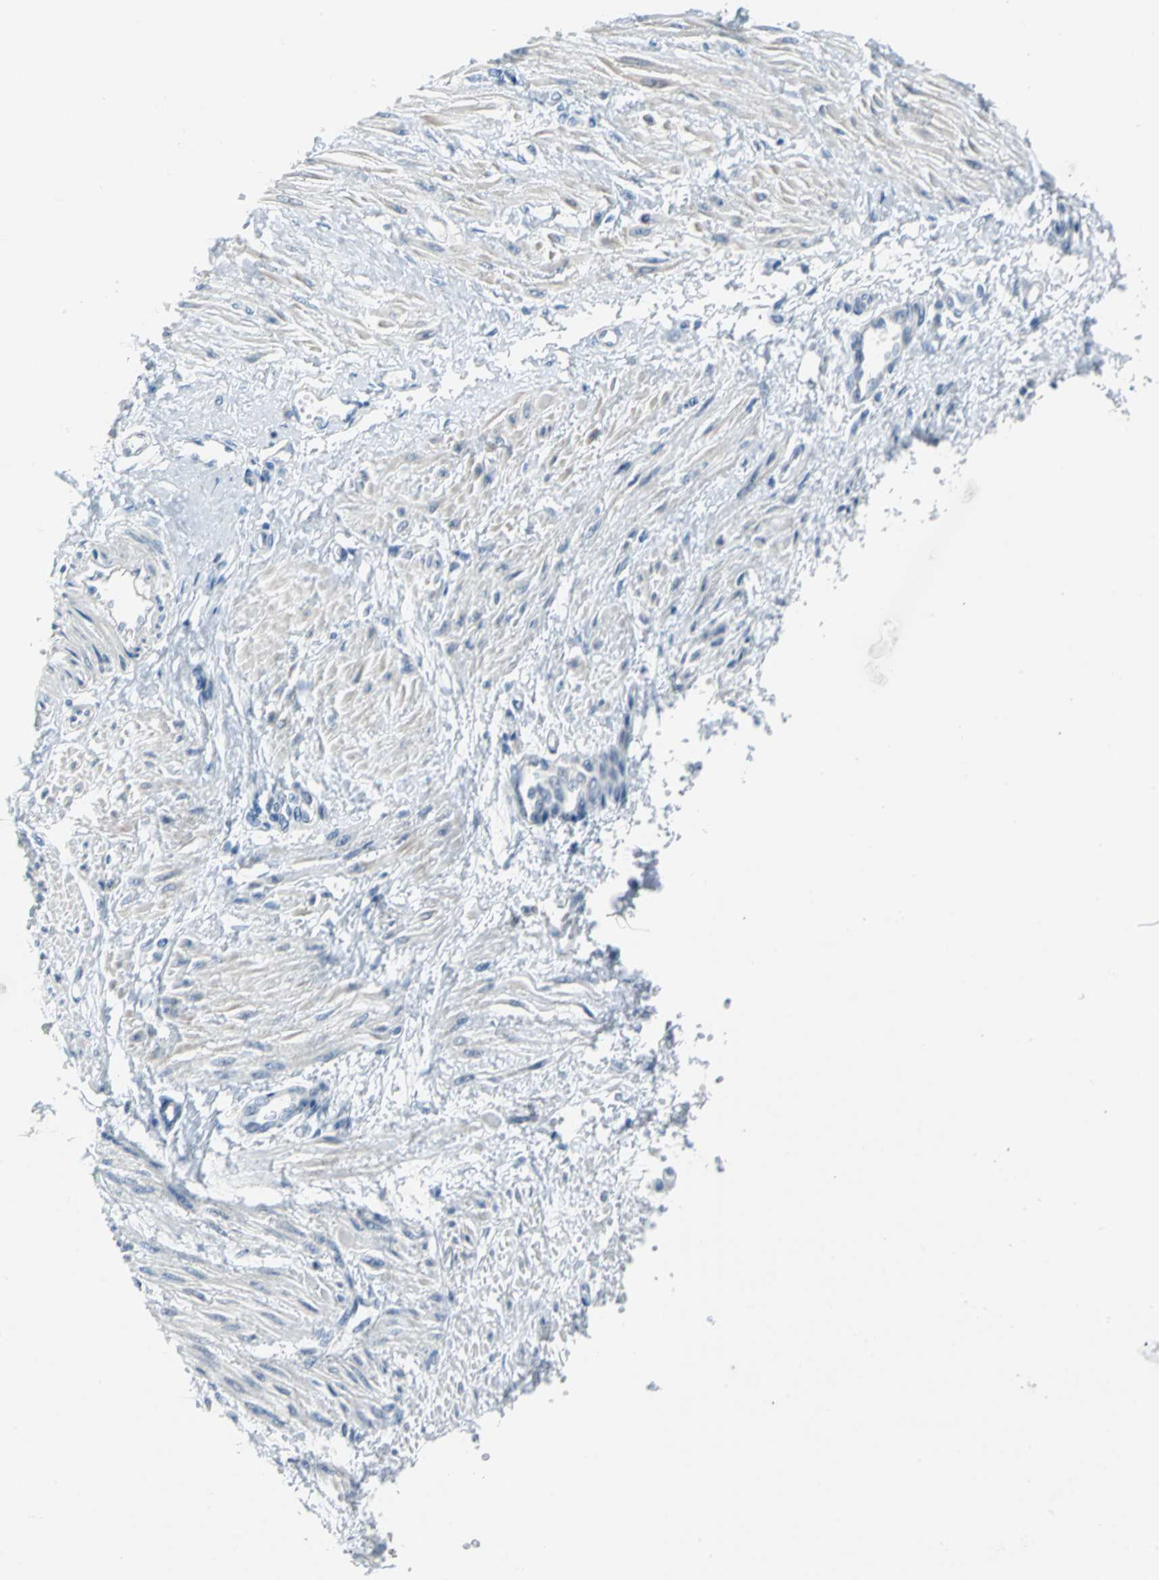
{"staining": {"intensity": "negative", "quantity": "none", "location": "none"}, "tissue": "smooth muscle", "cell_type": "Smooth muscle cells", "image_type": "normal", "snomed": [{"axis": "morphology", "description": "Normal tissue, NOS"}, {"axis": "topography", "description": "Smooth muscle"}, {"axis": "topography", "description": "Uterus"}], "caption": "Smooth muscle cells show no significant positivity in benign smooth muscle. Nuclei are stained in blue.", "gene": "MCM4", "patient": {"sex": "female", "age": 39}}